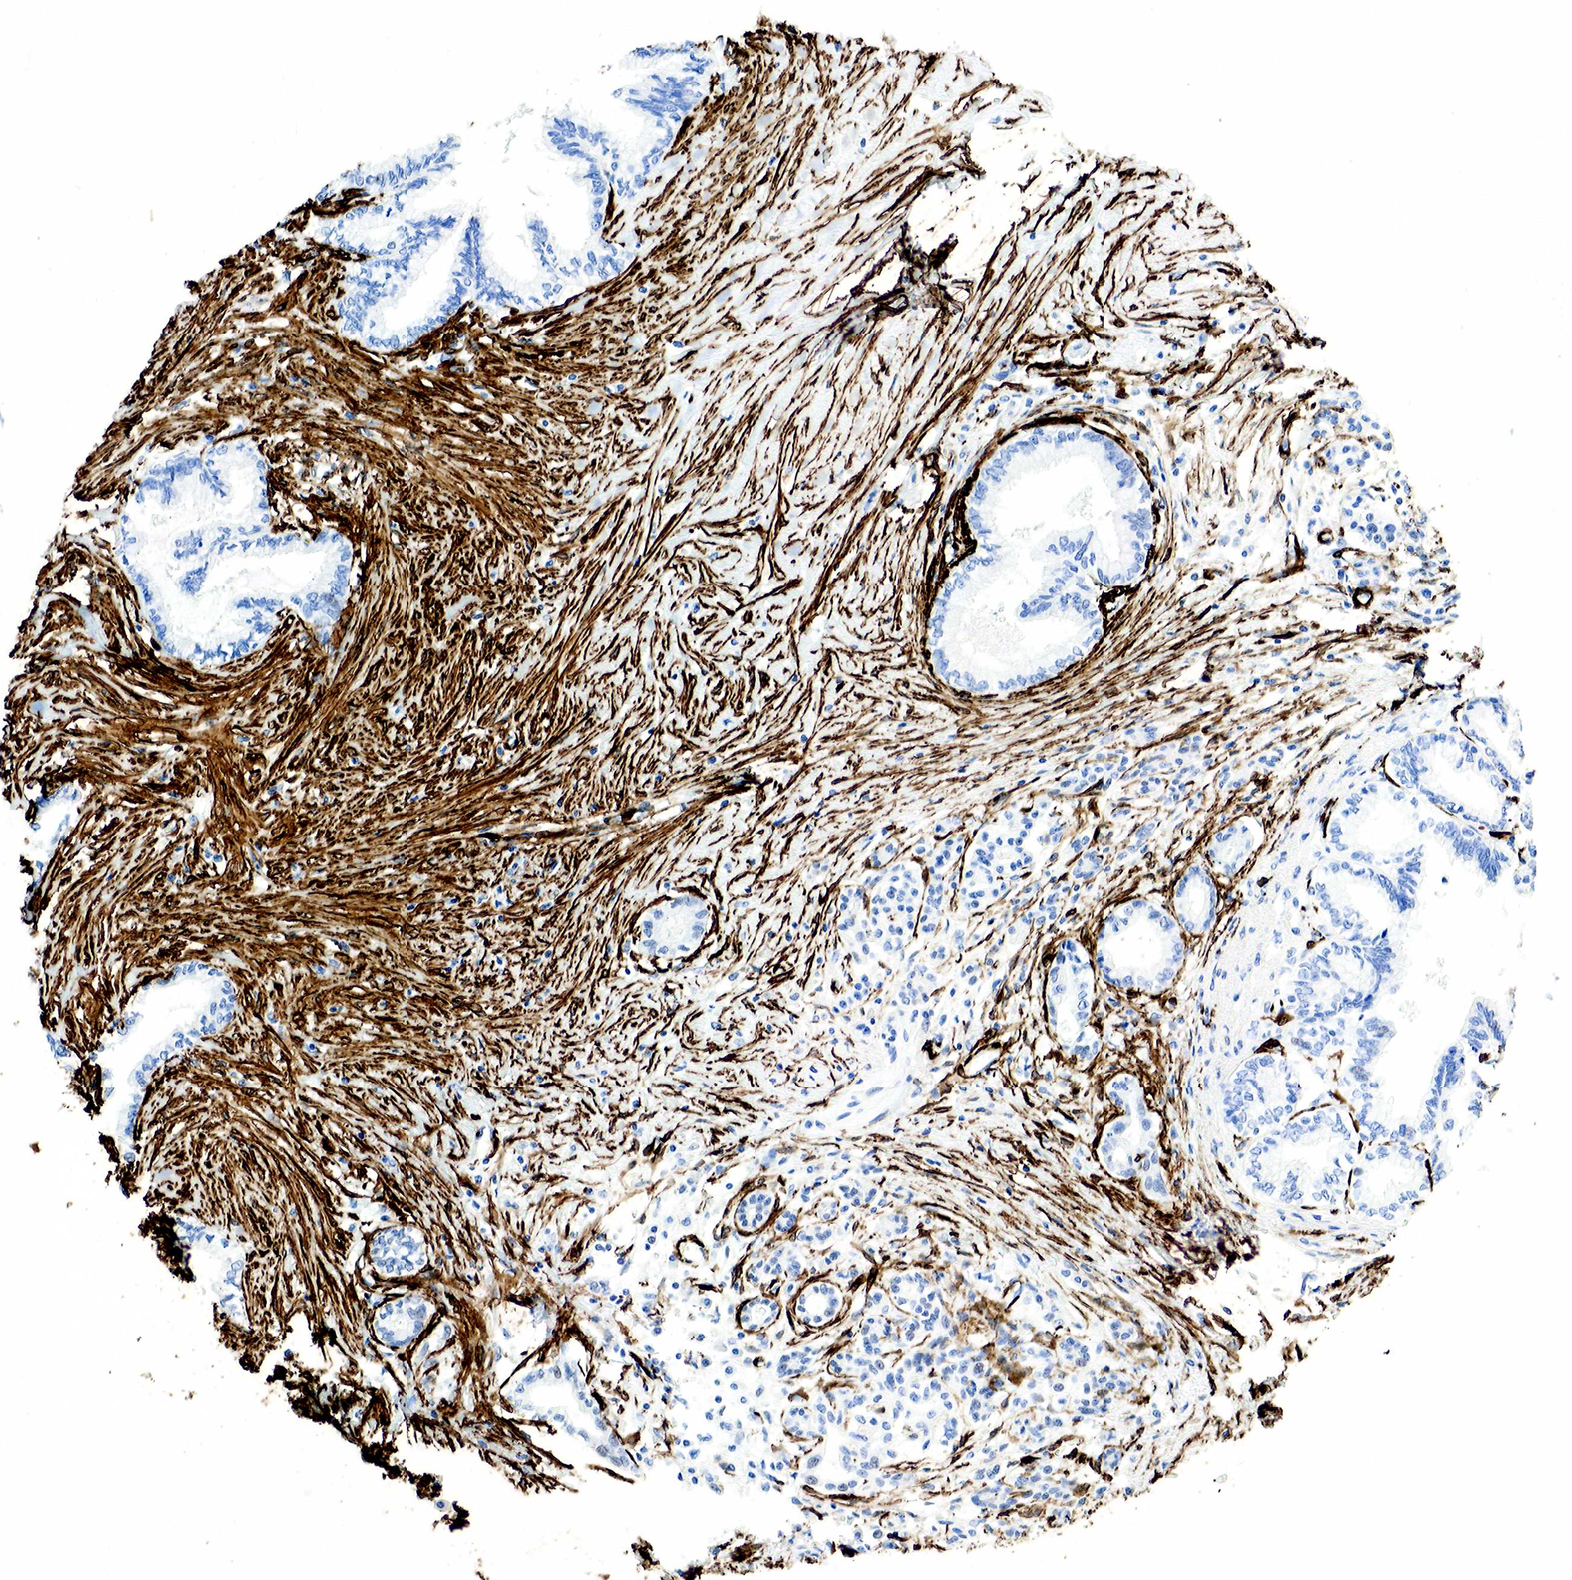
{"staining": {"intensity": "negative", "quantity": "none", "location": "none"}, "tissue": "pancreatic cancer", "cell_type": "Tumor cells", "image_type": "cancer", "snomed": [{"axis": "morphology", "description": "Adenocarcinoma, NOS"}, {"axis": "topography", "description": "Pancreas"}], "caption": "This histopathology image is of pancreatic cancer (adenocarcinoma) stained with immunohistochemistry to label a protein in brown with the nuclei are counter-stained blue. There is no positivity in tumor cells.", "gene": "ACTA2", "patient": {"sex": "female", "age": 64}}